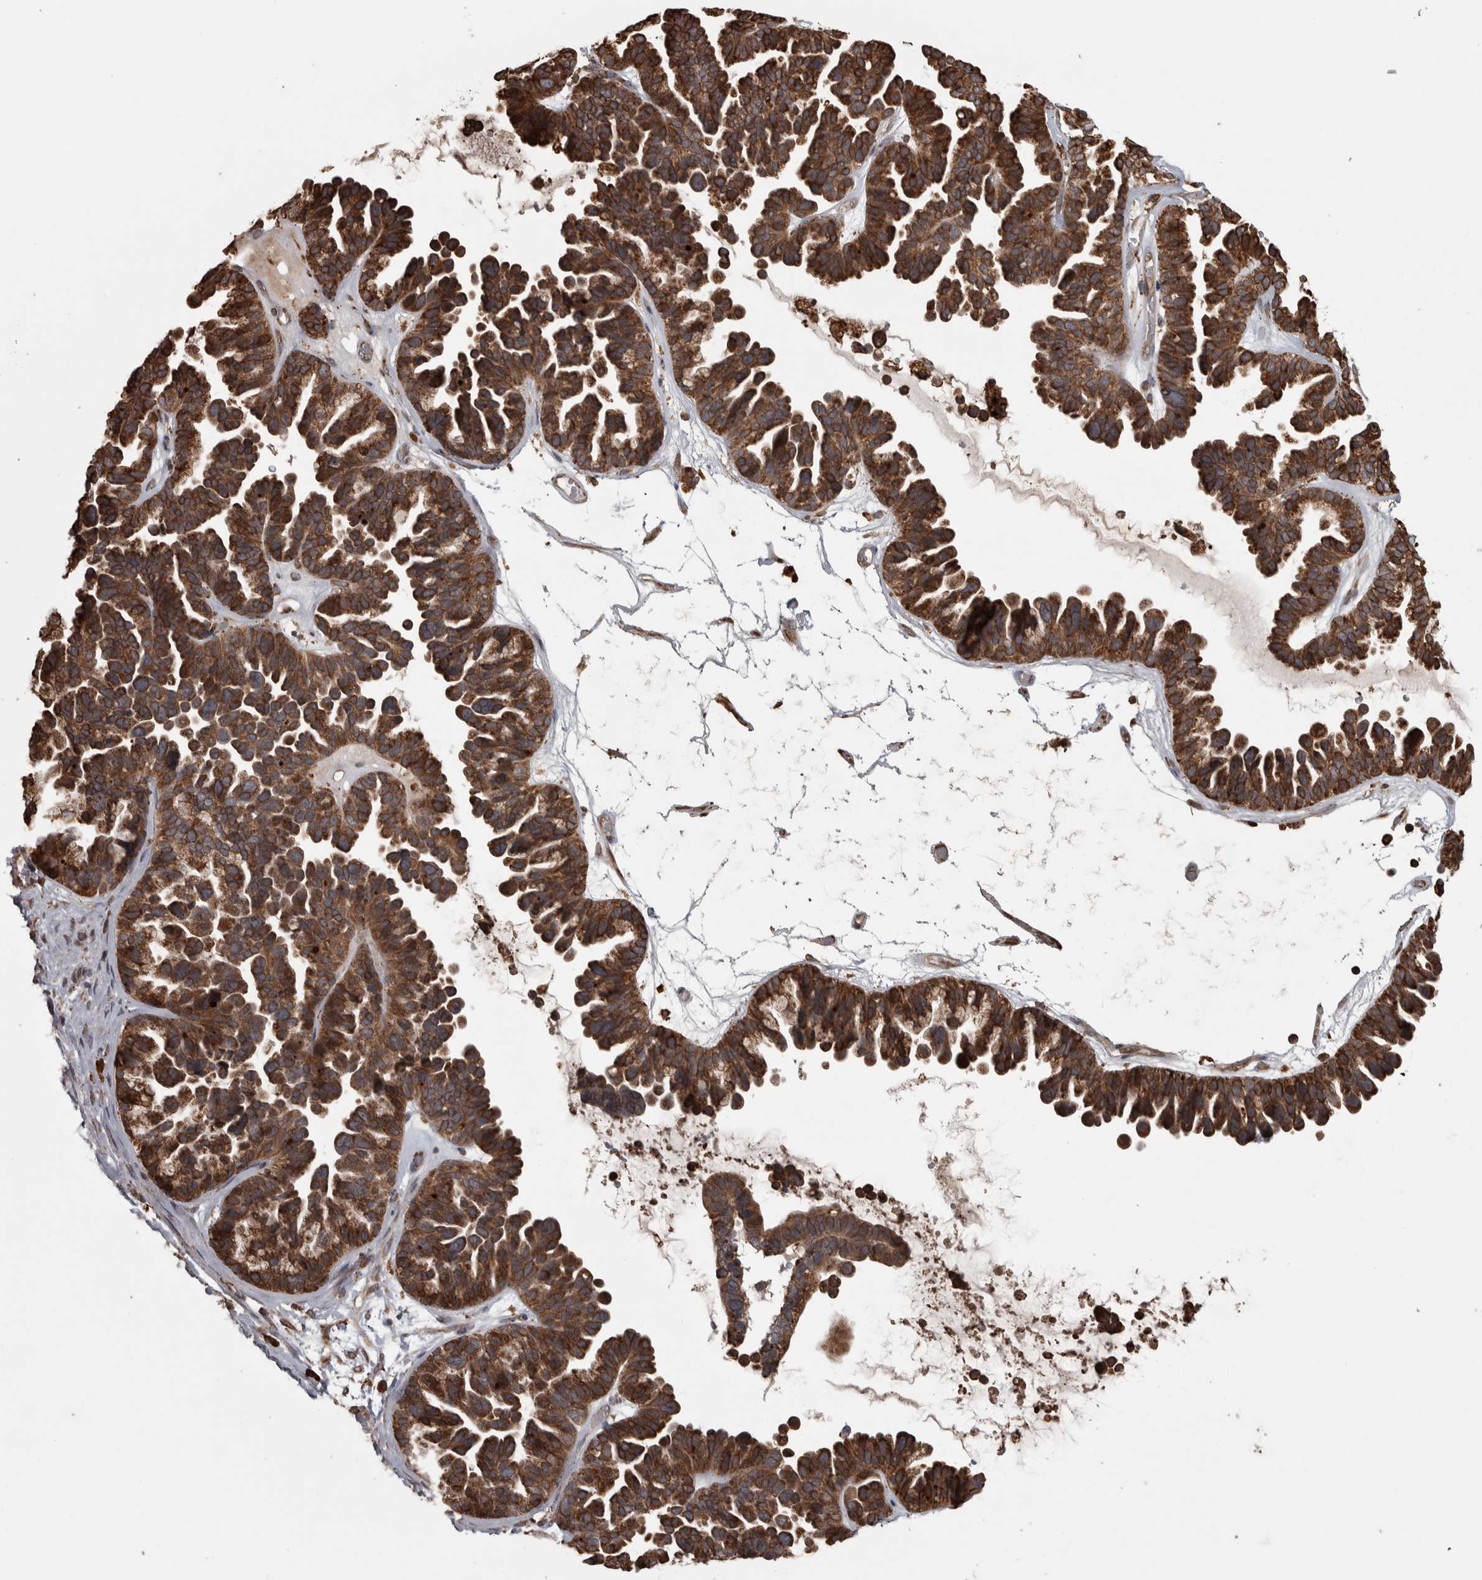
{"staining": {"intensity": "strong", "quantity": ">75%", "location": "cytoplasmic/membranous"}, "tissue": "ovarian cancer", "cell_type": "Tumor cells", "image_type": "cancer", "snomed": [{"axis": "morphology", "description": "Cystadenocarcinoma, serous, NOS"}, {"axis": "topography", "description": "Ovary"}], "caption": "Immunohistochemistry histopathology image of human serous cystadenocarcinoma (ovarian) stained for a protein (brown), which shows high levels of strong cytoplasmic/membranous staining in about >75% of tumor cells.", "gene": "AGBL3", "patient": {"sex": "female", "age": 56}}